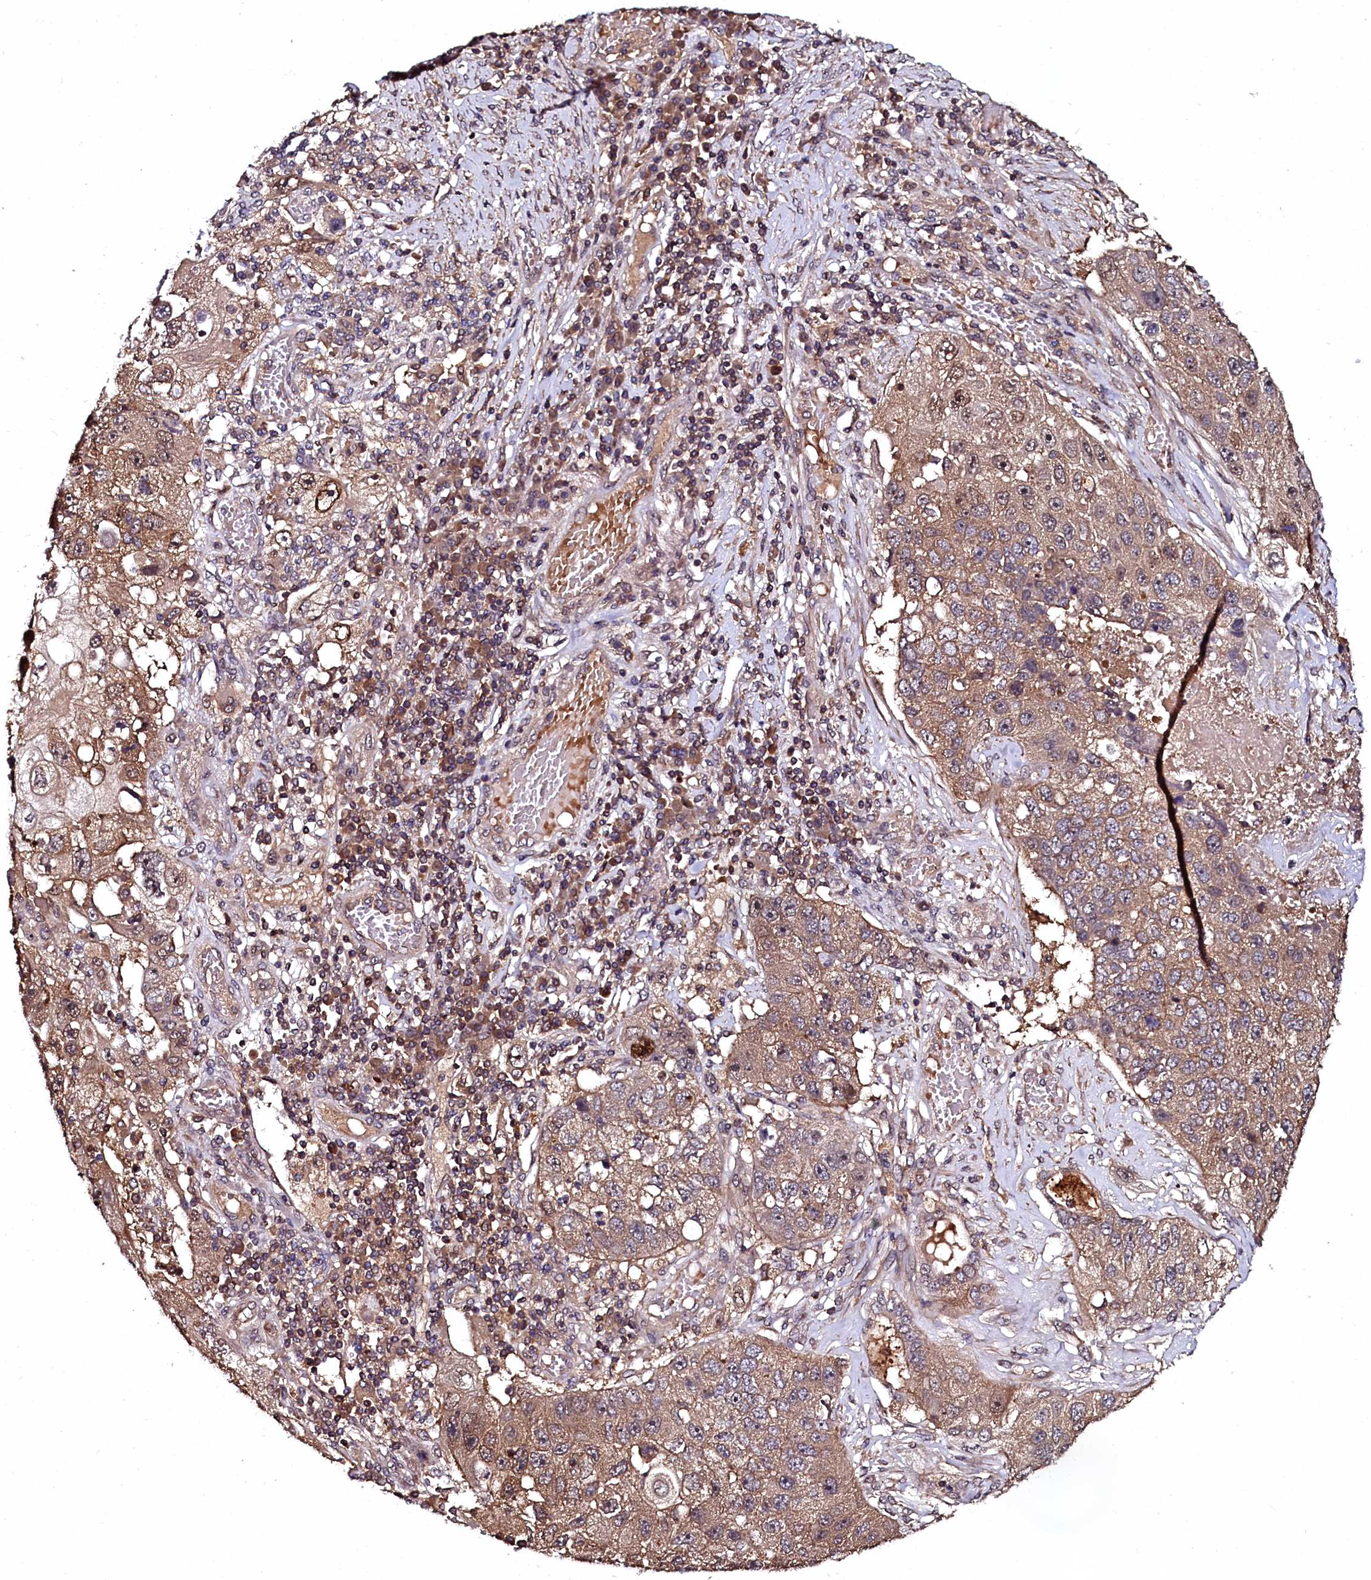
{"staining": {"intensity": "weak", "quantity": ">75%", "location": "cytoplasmic/membranous"}, "tissue": "lung cancer", "cell_type": "Tumor cells", "image_type": "cancer", "snomed": [{"axis": "morphology", "description": "Squamous cell carcinoma, NOS"}, {"axis": "topography", "description": "Lung"}], "caption": "Immunohistochemistry photomicrograph of human lung cancer (squamous cell carcinoma) stained for a protein (brown), which reveals low levels of weak cytoplasmic/membranous expression in approximately >75% of tumor cells.", "gene": "N4BP1", "patient": {"sex": "male", "age": 61}}